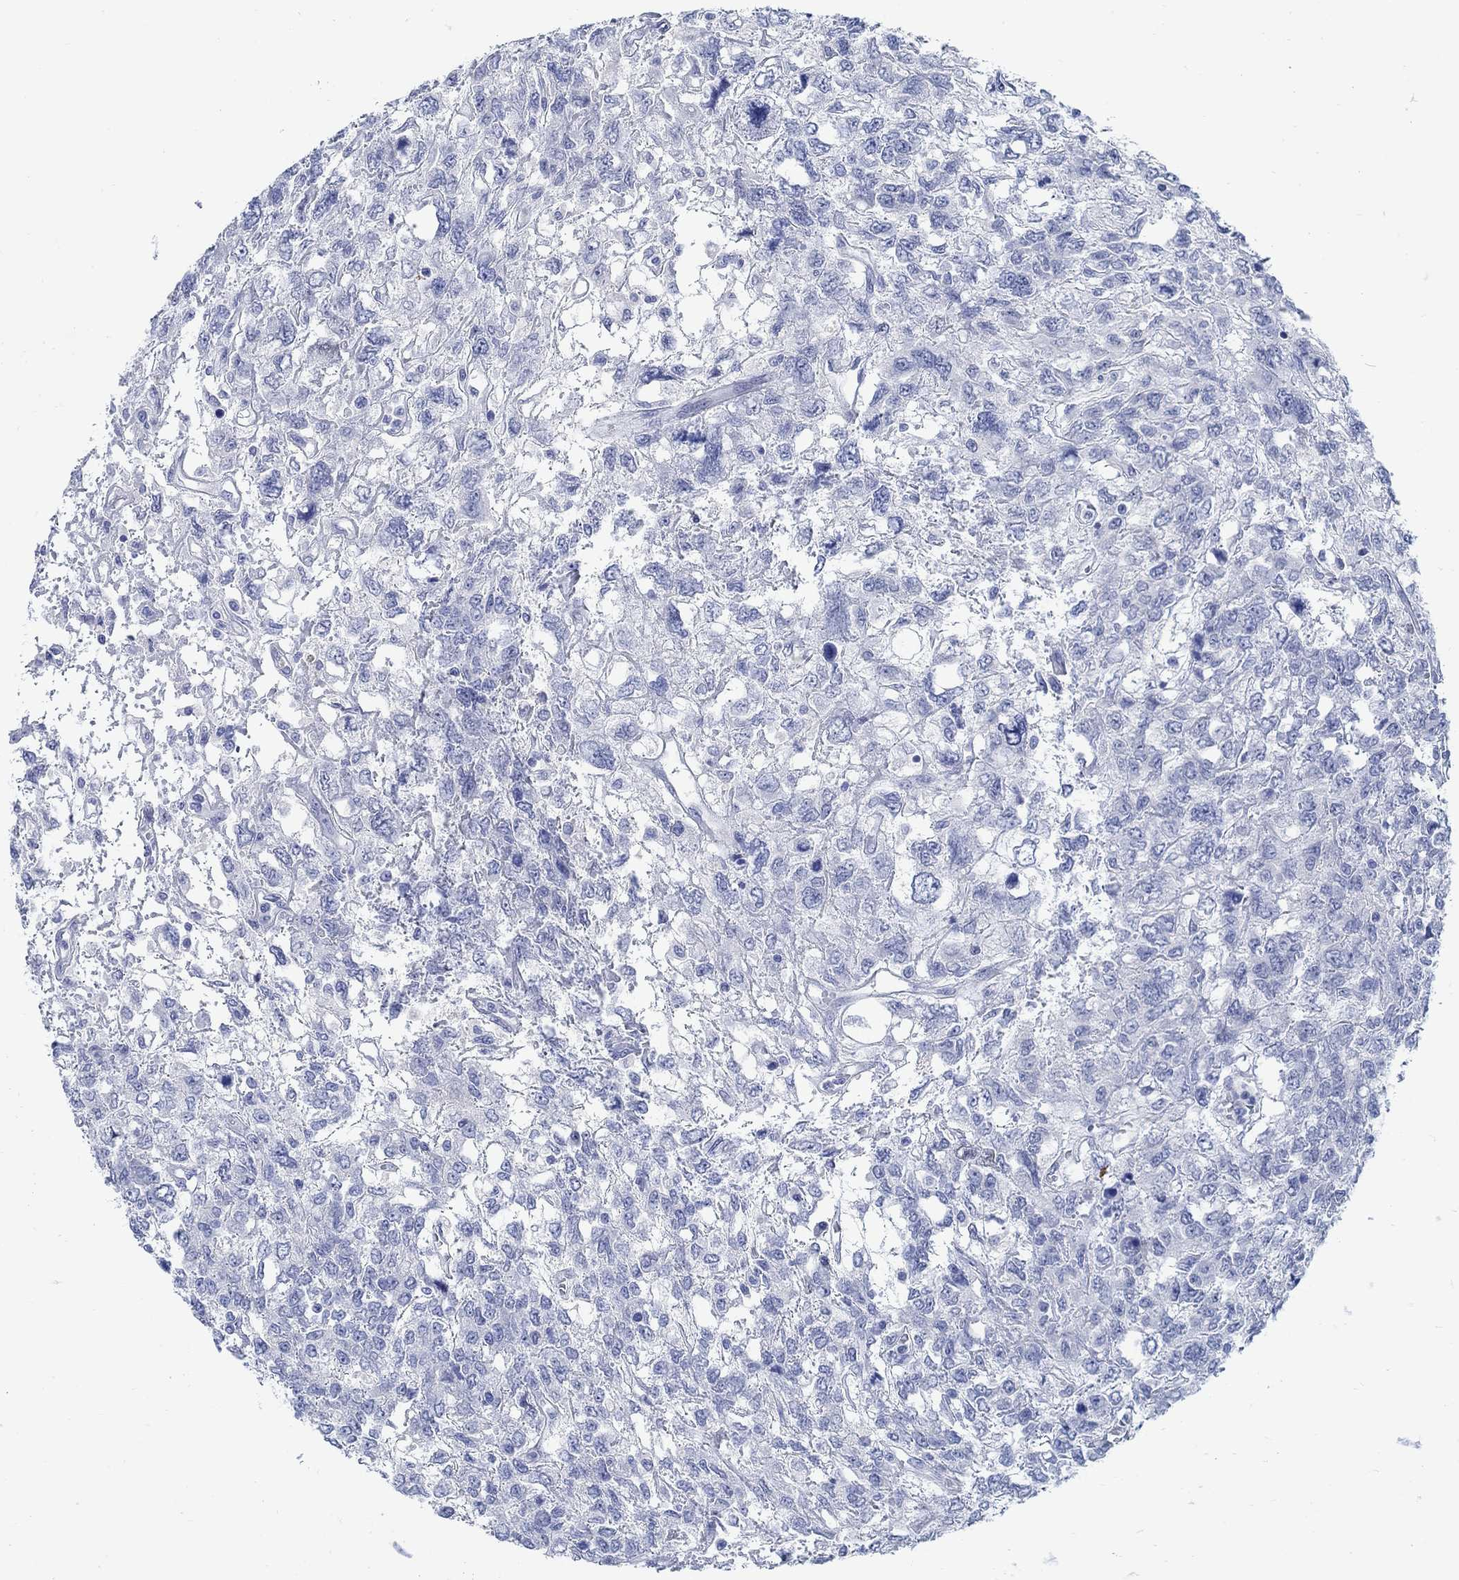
{"staining": {"intensity": "negative", "quantity": "none", "location": "none"}, "tissue": "testis cancer", "cell_type": "Tumor cells", "image_type": "cancer", "snomed": [{"axis": "morphology", "description": "Seminoma, NOS"}, {"axis": "topography", "description": "Testis"}], "caption": "This photomicrograph is of testis cancer stained with immunohistochemistry (IHC) to label a protein in brown with the nuclei are counter-stained blue. There is no expression in tumor cells.", "gene": "RBM20", "patient": {"sex": "male", "age": 52}}